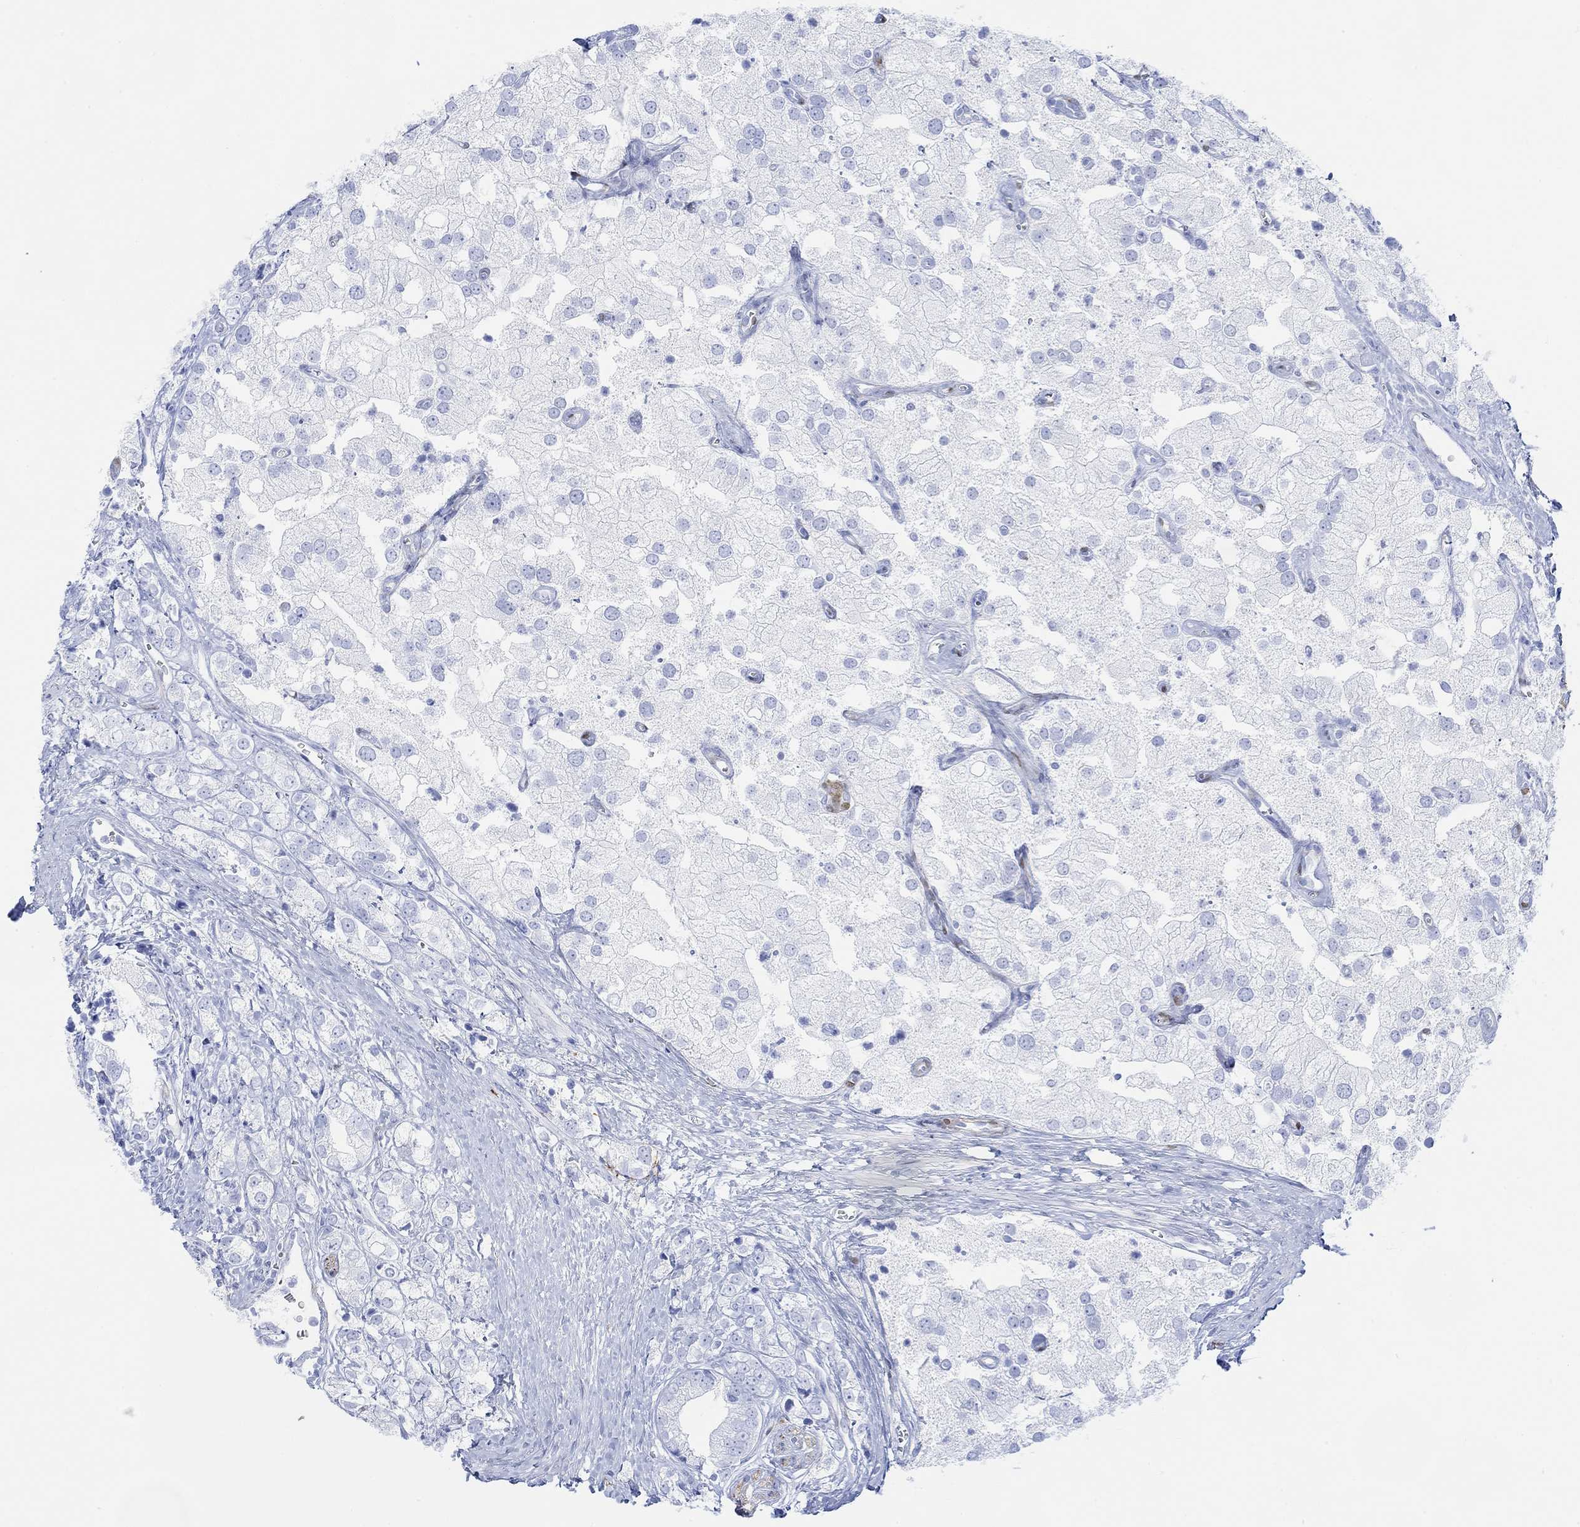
{"staining": {"intensity": "negative", "quantity": "none", "location": "none"}, "tissue": "prostate cancer", "cell_type": "Tumor cells", "image_type": "cancer", "snomed": [{"axis": "morphology", "description": "Adenocarcinoma, NOS"}, {"axis": "topography", "description": "Prostate and seminal vesicle, NOS"}, {"axis": "topography", "description": "Prostate"}], "caption": "Immunohistochemistry photomicrograph of neoplastic tissue: prostate cancer (adenocarcinoma) stained with DAB (3,3'-diaminobenzidine) reveals no significant protein positivity in tumor cells.", "gene": "TPPP3", "patient": {"sex": "male", "age": 79}}